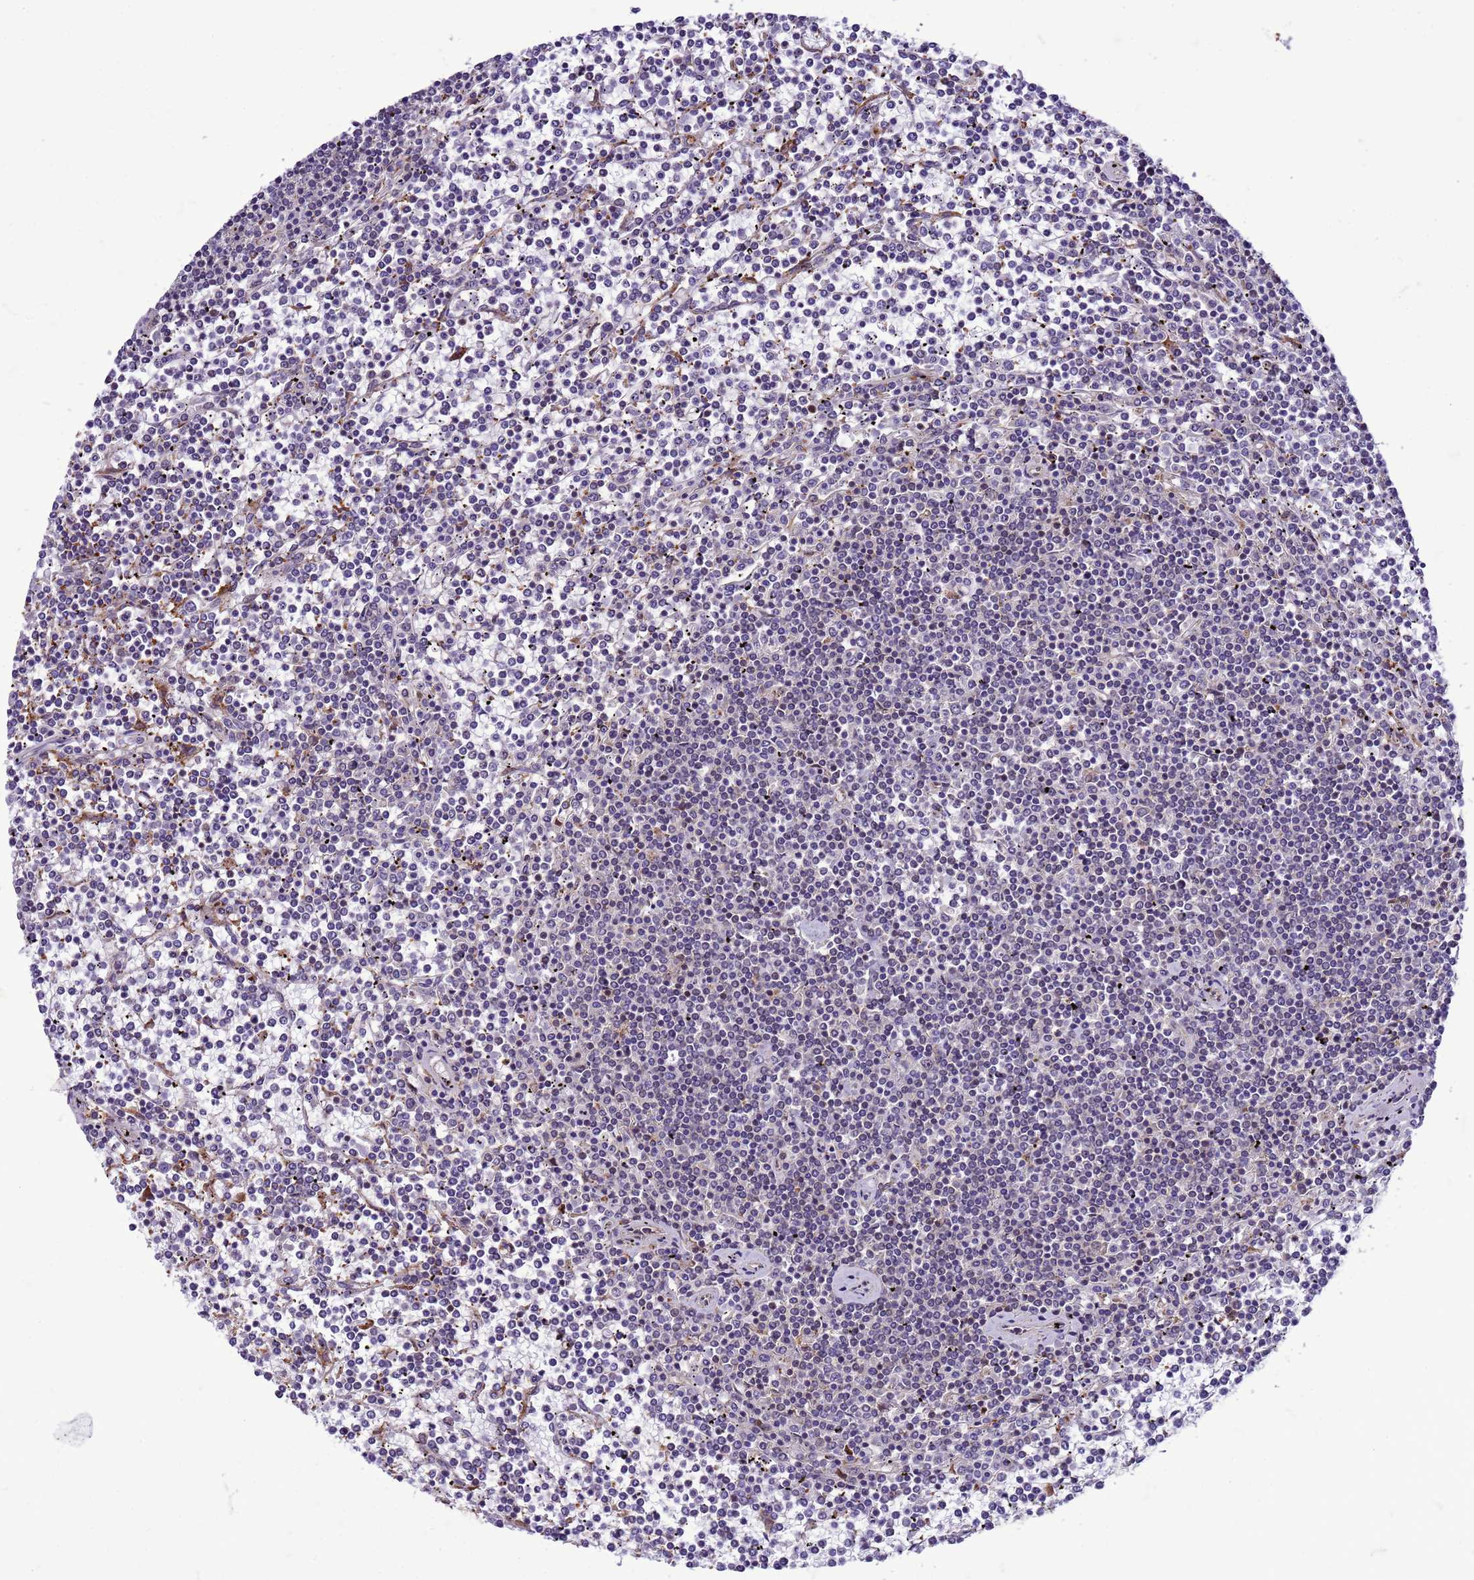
{"staining": {"intensity": "negative", "quantity": "none", "location": "none"}, "tissue": "lymphoma", "cell_type": "Tumor cells", "image_type": "cancer", "snomed": [{"axis": "morphology", "description": "Malignant lymphoma, non-Hodgkin's type, Low grade"}, {"axis": "topography", "description": "Spleen"}], "caption": "Tumor cells are negative for protein expression in human low-grade malignant lymphoma, non-Hodgkin's type. (Brightfield microscopy of DAB IHC at high magnification).", "gene": "GEN1", "patient": {"sex": "female", "age": 19}}